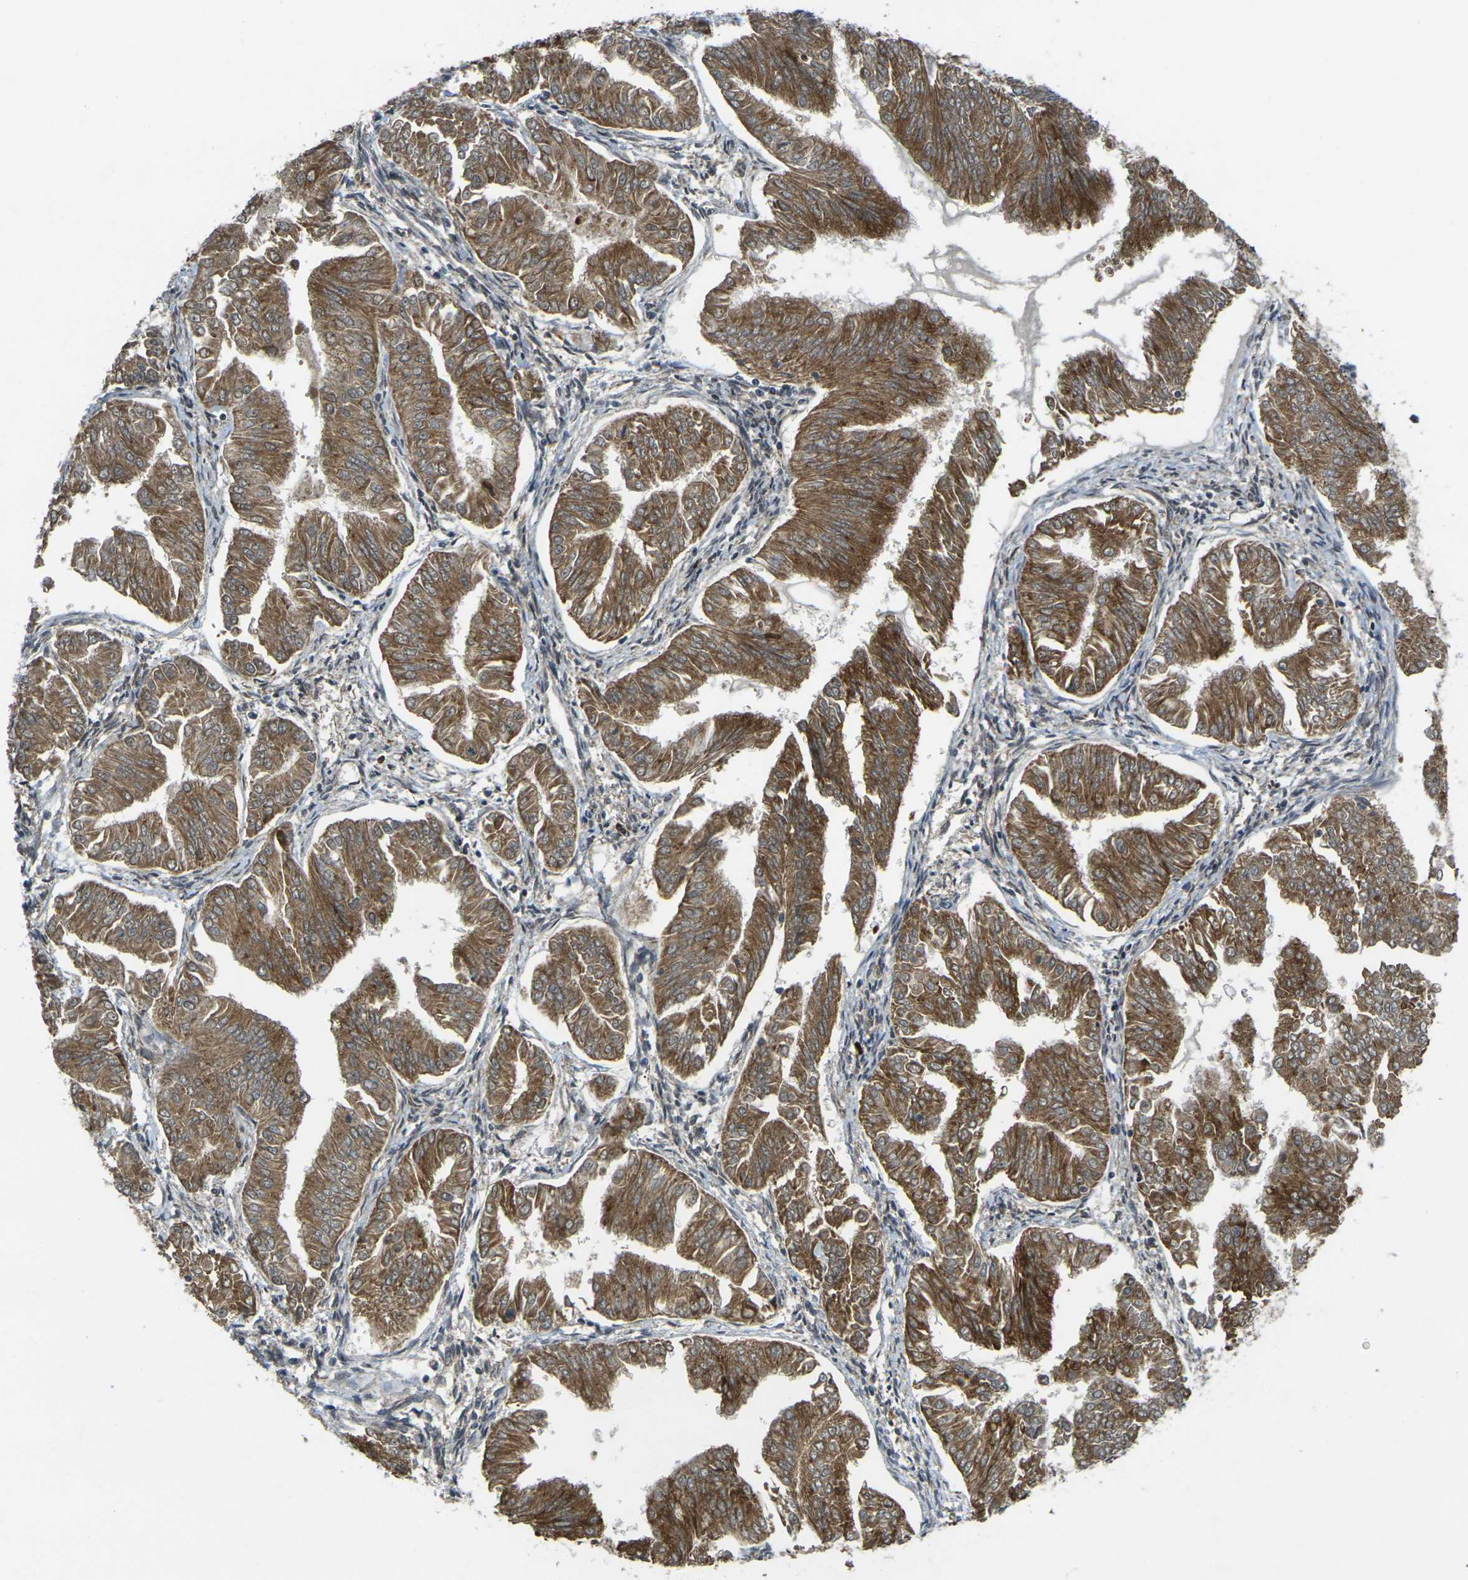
{"staining": {"intensity": "strong", "quantity": ">75%", "location": "cytoplasmic/membranous"}, "tissue": "endometrial cancer", "cell_type": "Tumor cells", "image_type": "cancer", "snomed": [{"axis": "morphology", "description": "Adenocarcinoma, NOS"}, {"axis": "topography", "description": "Endometrium"}], "caption": "Immunohistochemical staining of endometrial cancer (adenocarcinoma) reveals strong cytoplasmic/membranous protein expression in about >75% of tumor cells.", "gene": "GNA12", "patient": {"sex": "female", "age": 53}}